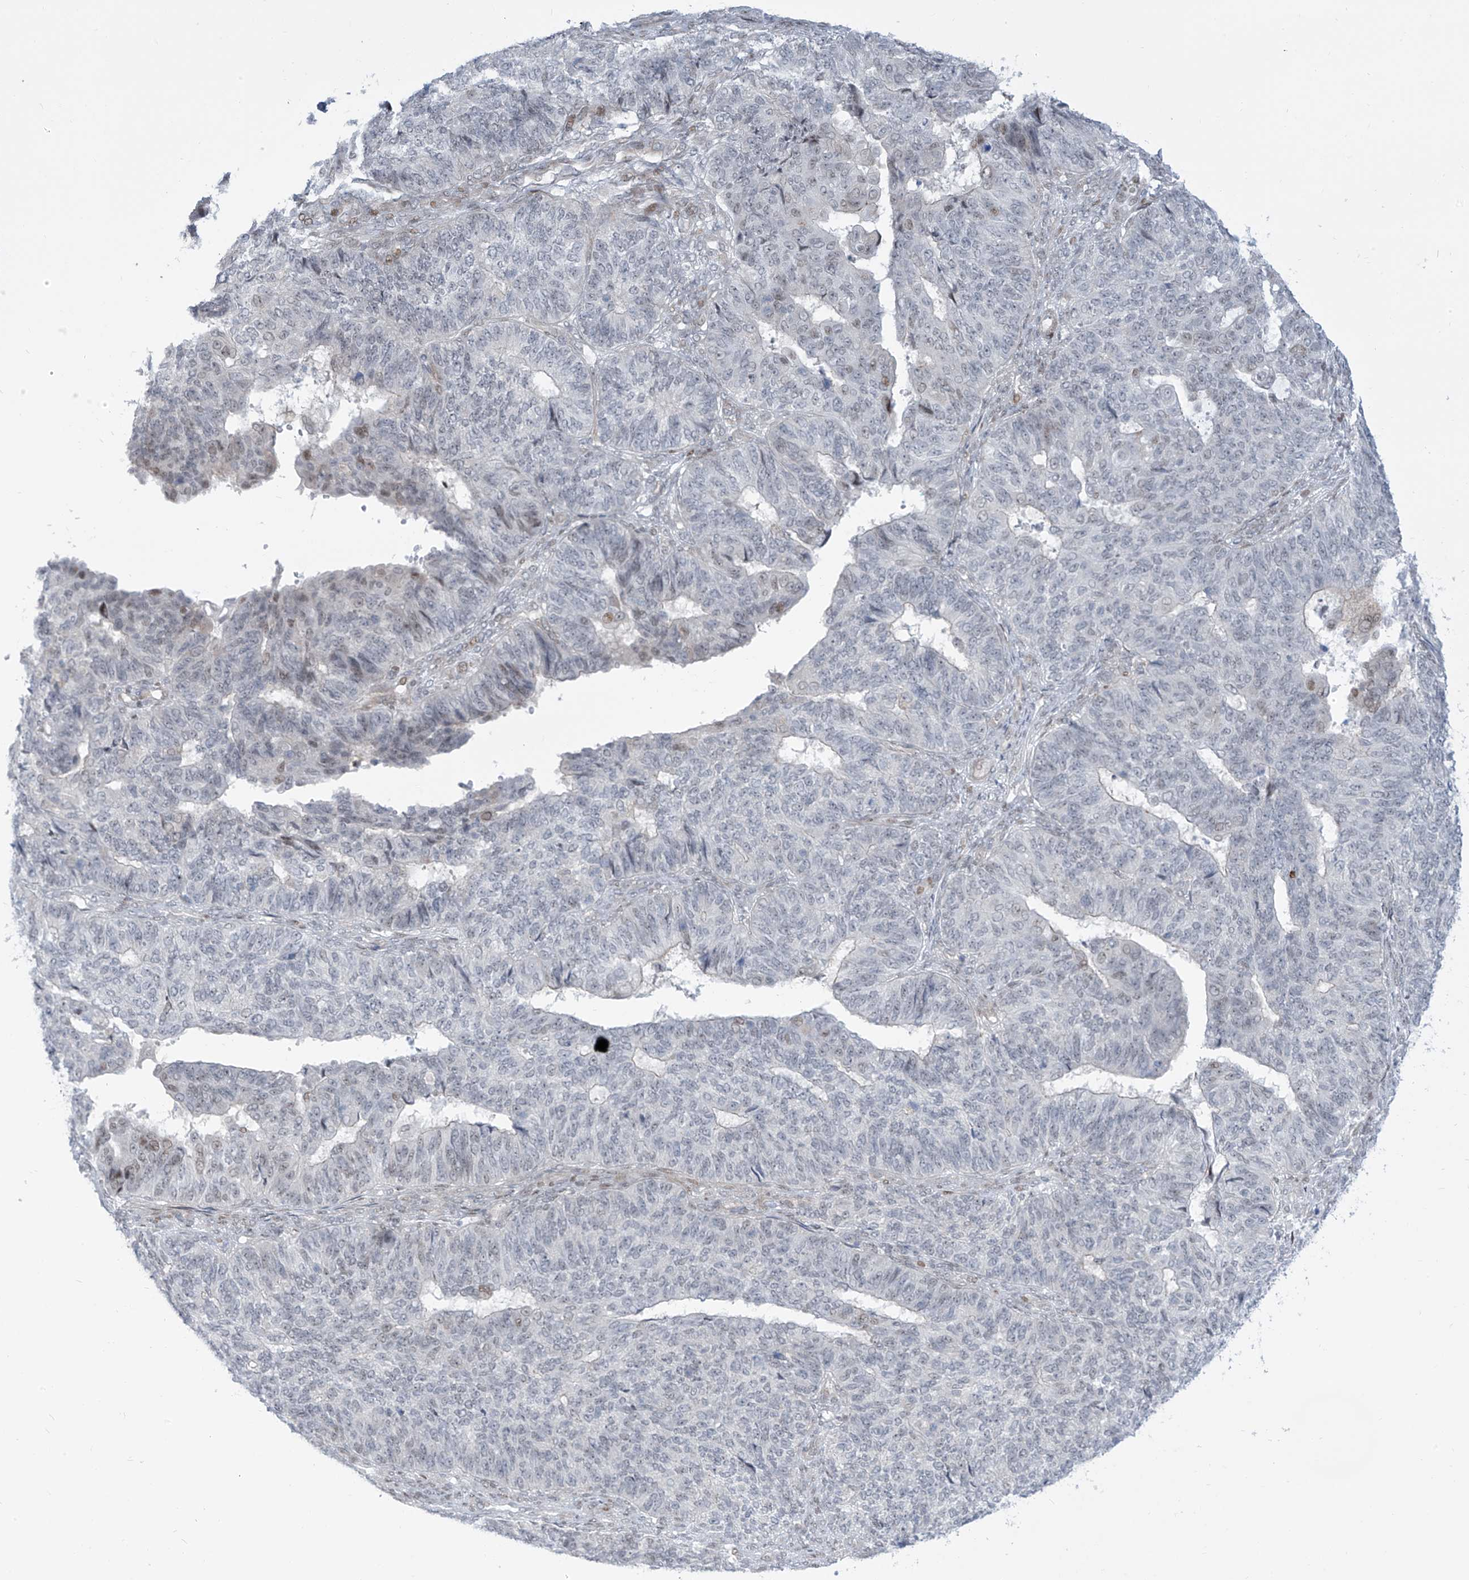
{"staining": {"intensity": "negative", "quantity": "none", "location": "none"}, "tissue": "endometrial cancer", "cell_type": "Tumor cells", "image_type": "cancer", "snomed": [{"axis": "morphology", "description": "Adenocarcinoma, NOS"}, {"axis": "topography", "description": "Endometrium"}], "caption": "Protein analysis of adenocarcinoma (endometrial) demonstrates no significant expression in tumor cells.", "gene": "LIN9", "patient": {"sex": "female", "age": 32}}